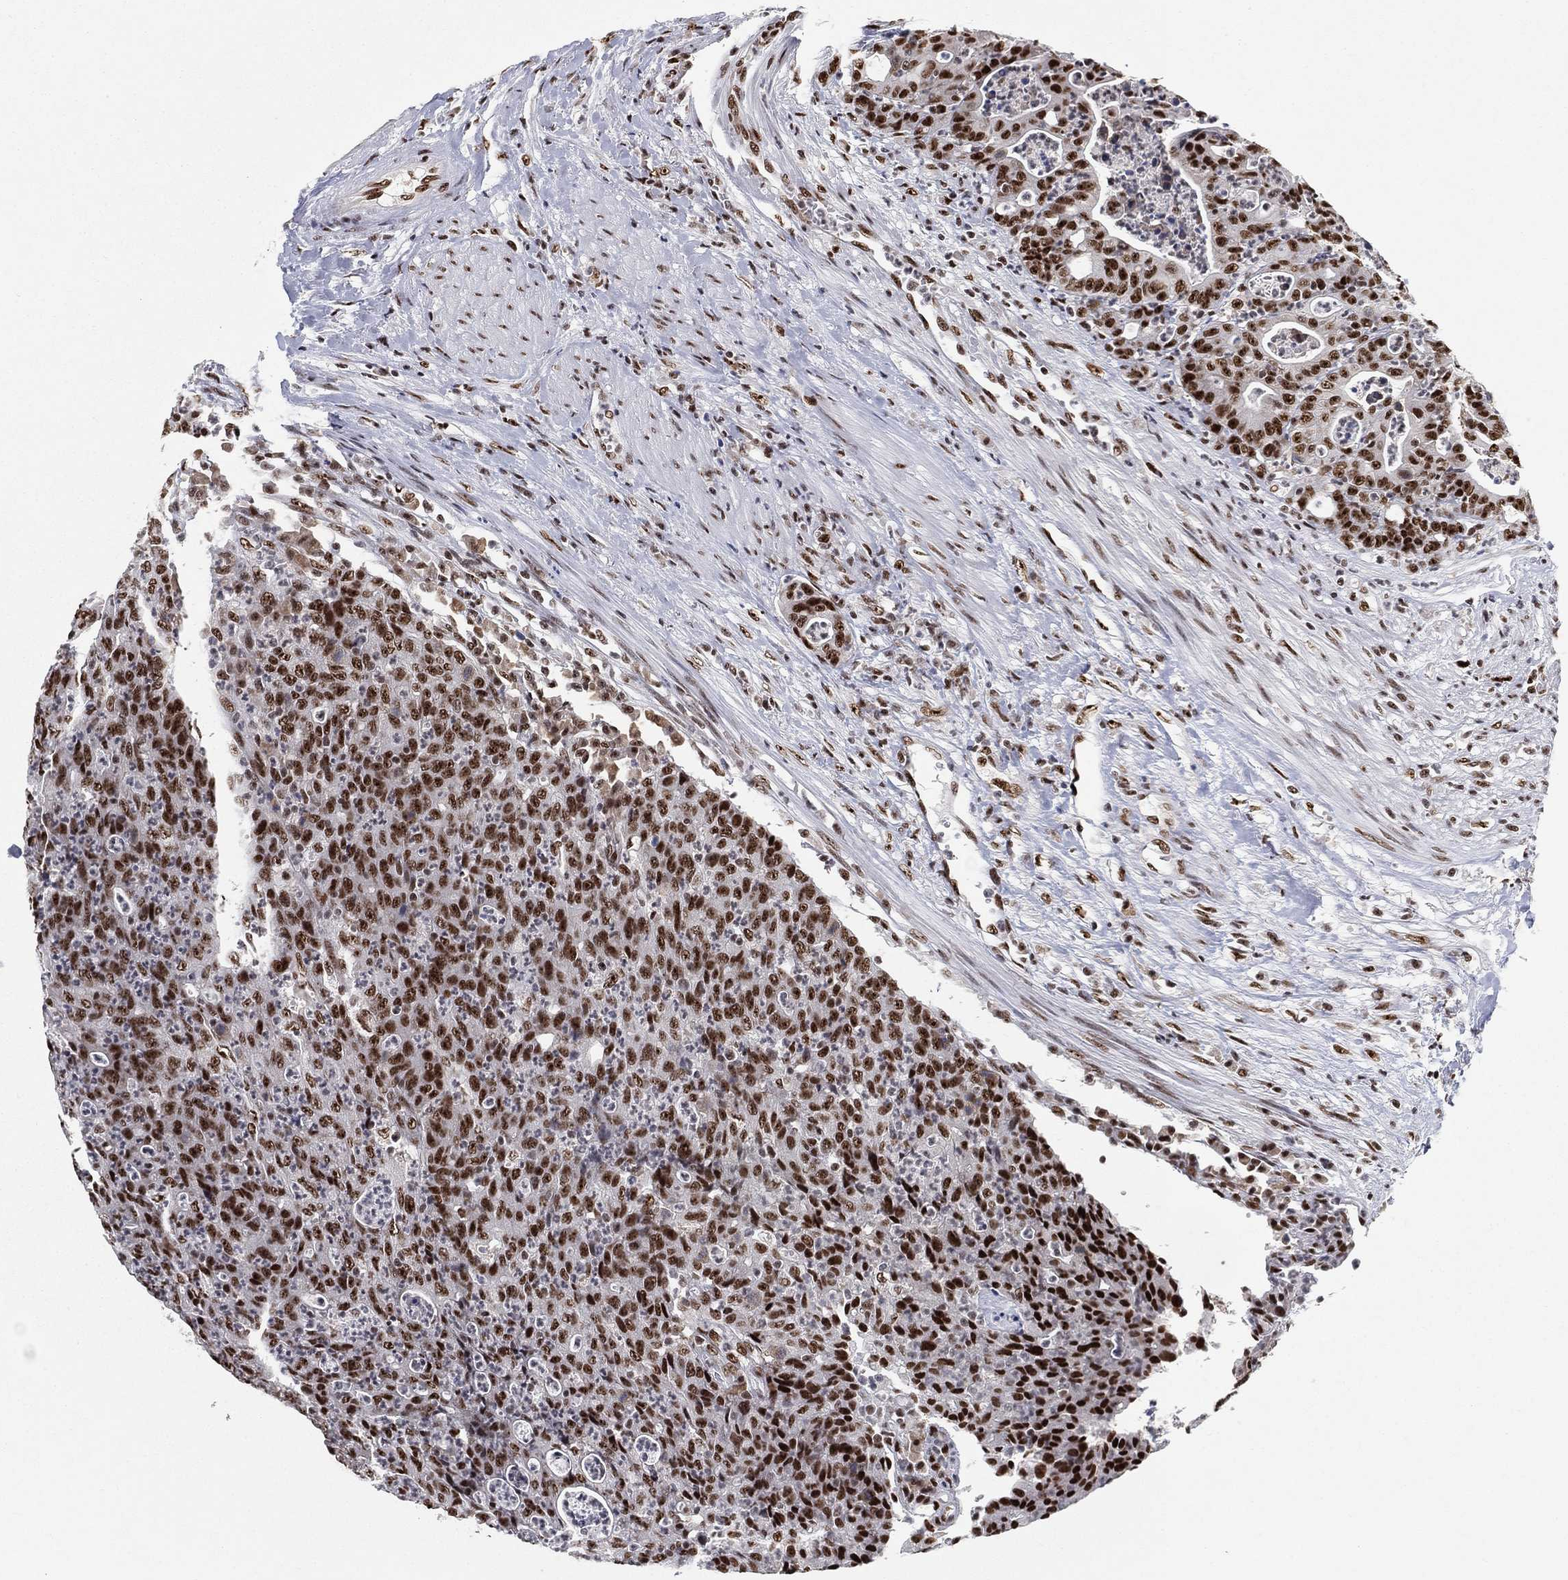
{"staining": {"intensity": "strong", "quantity": ">75%", "location": "nuclear"}, "tissue": "colorectal cancer", "cell_type": "Tumor cells", "image_type": "cancer", "snomed": [{"axis": "morphology", "description": "Adenocarcinoma, NOS"}, {"axis": "topography", "description": "Colon"}], "caption": "Protein staining exhibits strong nuclear staining in approximately >75% of tumor cells in colorectal cancer.", "gene": "DDX27", "patient": {"sex": "male", "age": 70}}